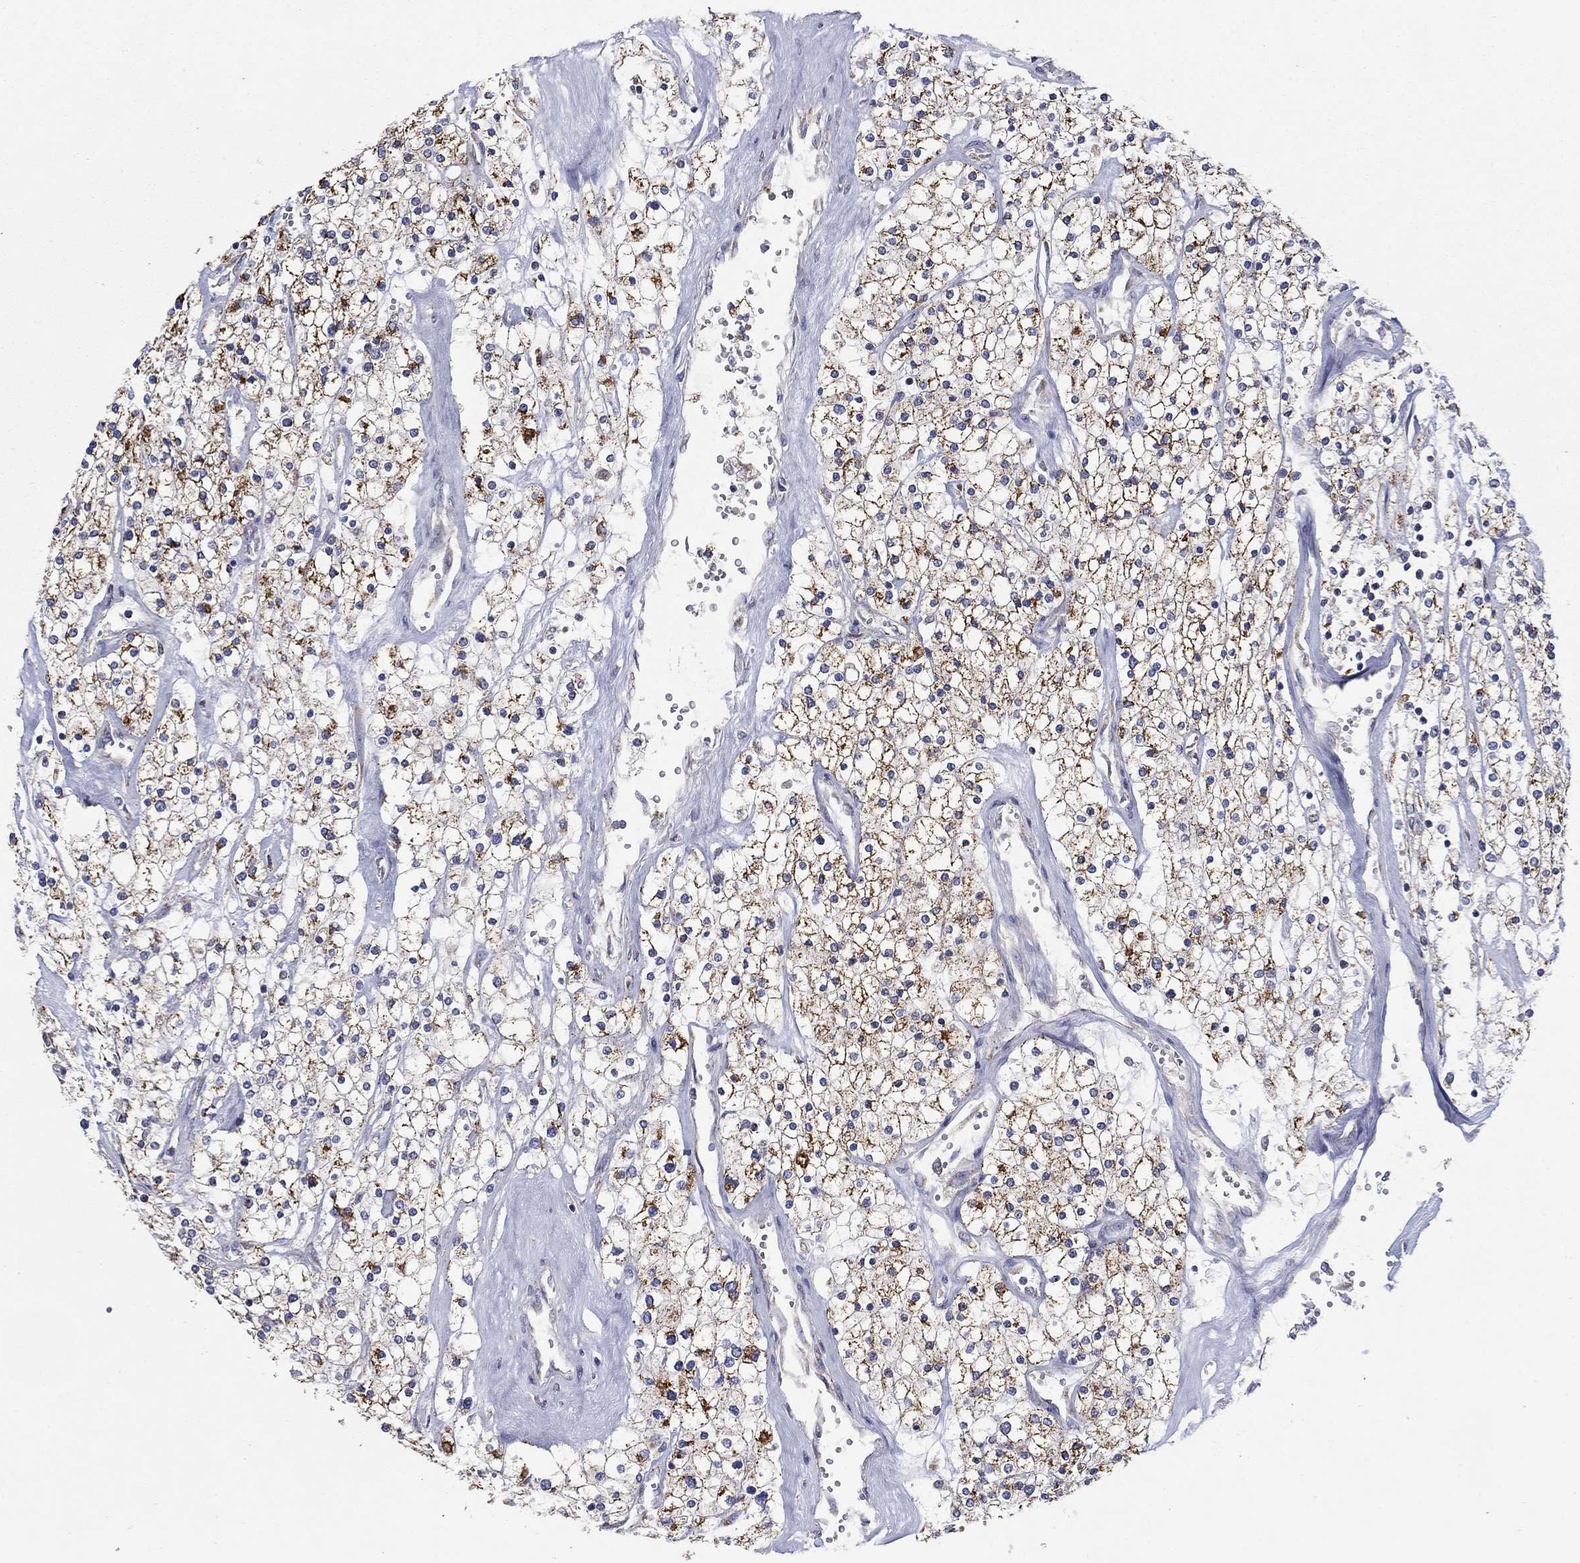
{"staining": {"intensity": "strong", "quantity": "25%-75%", "location": "cytoplasmic/membranous"}, "tissue": "renal cancer", "cell_type": "Tumor cells", "image_type": "cancer", "snomed": [{"axis": "morphology", "description": "Adenocarcinoma, NOS"}, {"axis": "topography", "description": "Kidney"}], "caption": "Tumor cells show strong cytoplasmic/membranous expression in approximately 25%-75% of cells in renal cancer. The protein is shown in brown color, while the nuclei are stained blue.", "gene": "HPS5", "patient": {"sex": "male", "age": 80}}